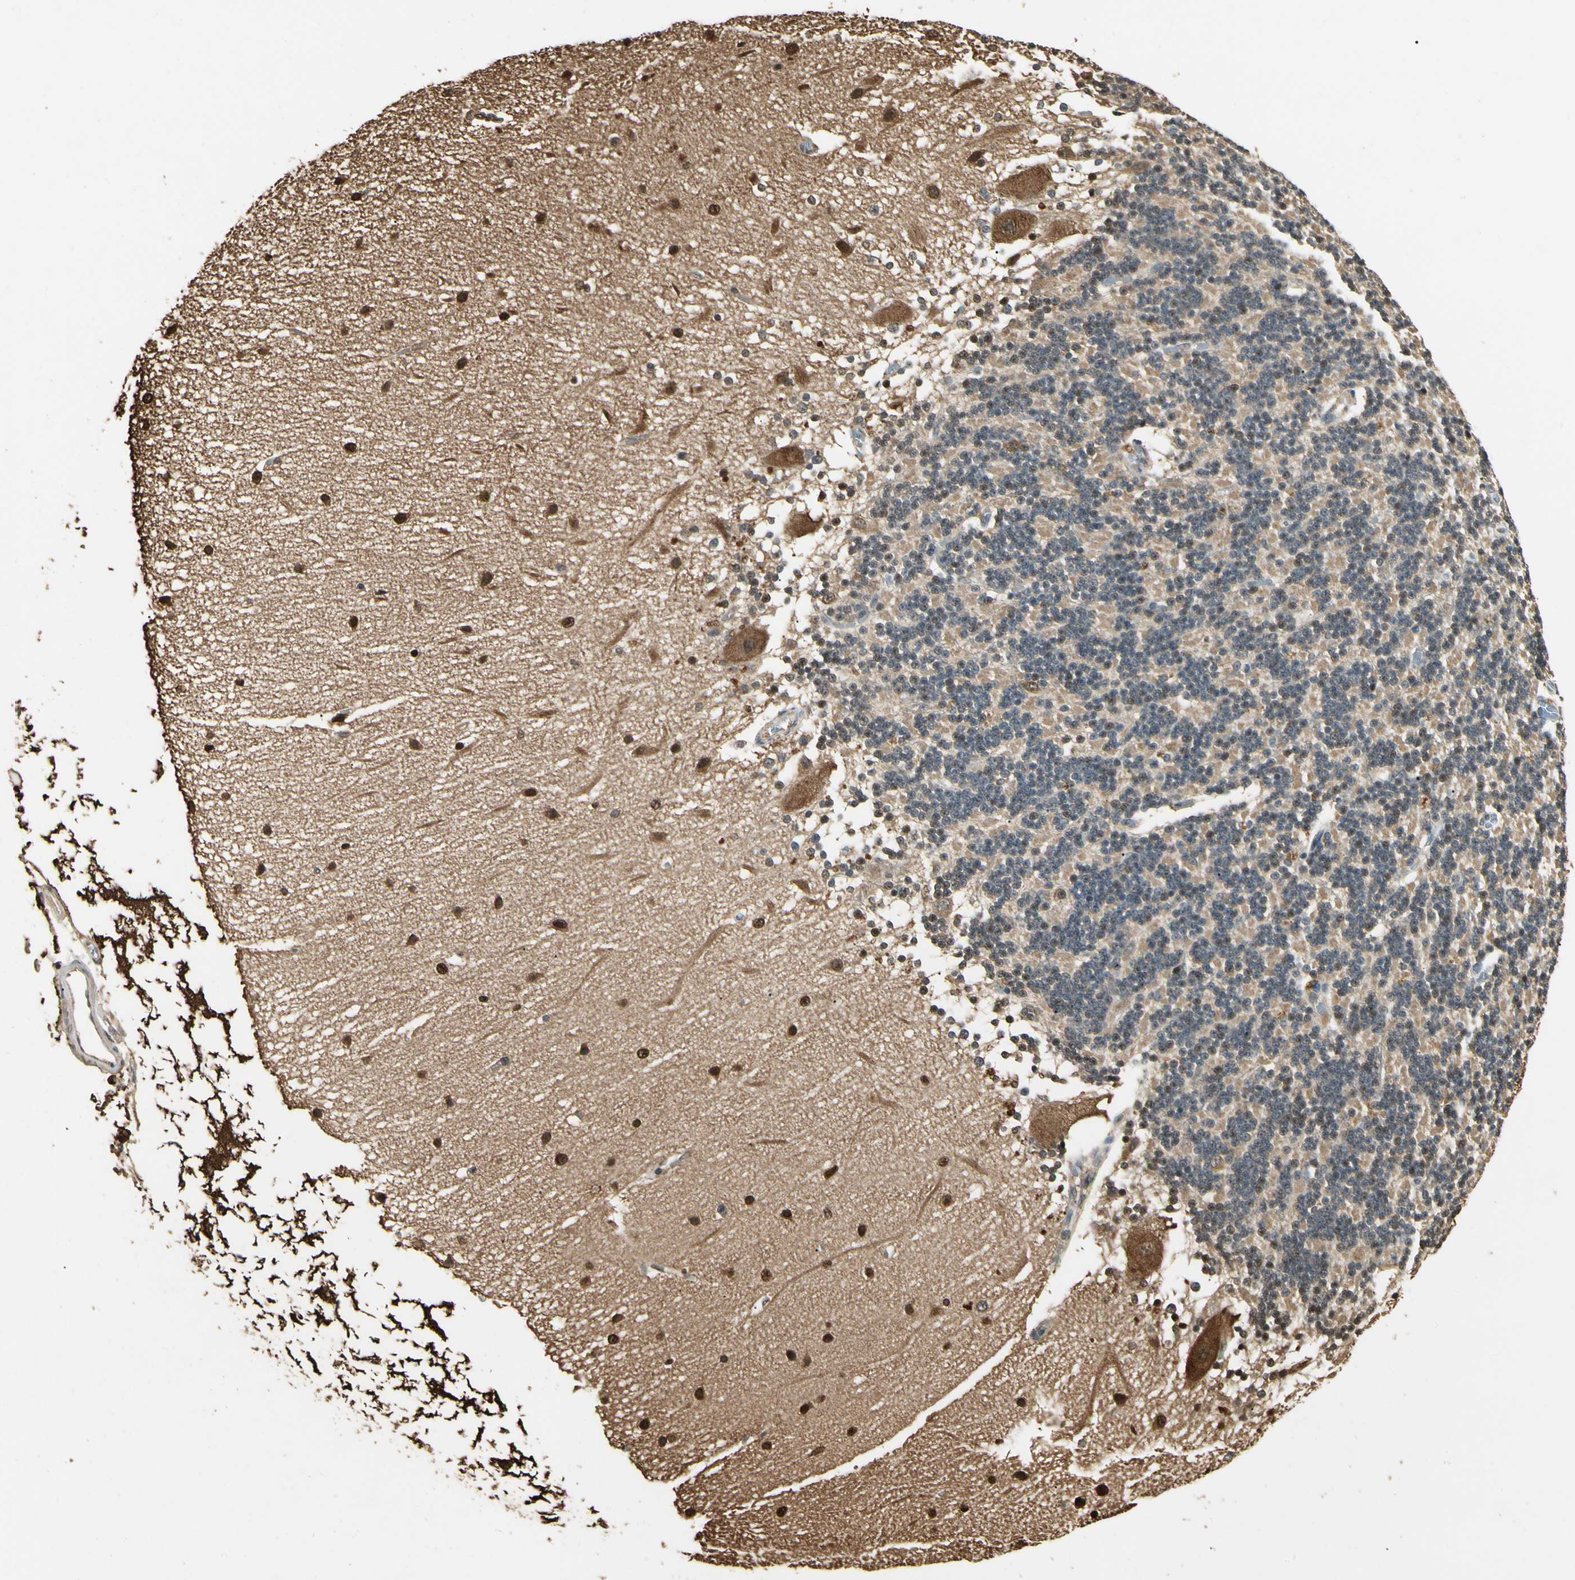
{"staining": {"intensity": "weak", "quantity": "<25%", "location": "nuclear"}, "tissue": "cerebellum", "cell_type": "Cells in granular layer", "image_type": "normal", "snomed": [{"axis": "morphology", "description": "Normal tissue, NOS"}, {"axis": "topography", "description": "Cerebellum"}], "caption": "The immunohistochemistry image has no significant positivity in cells in granular layer of cerebellum.", "gene": "YWHAB", "patient": {"sex": "female", "age": 54}}